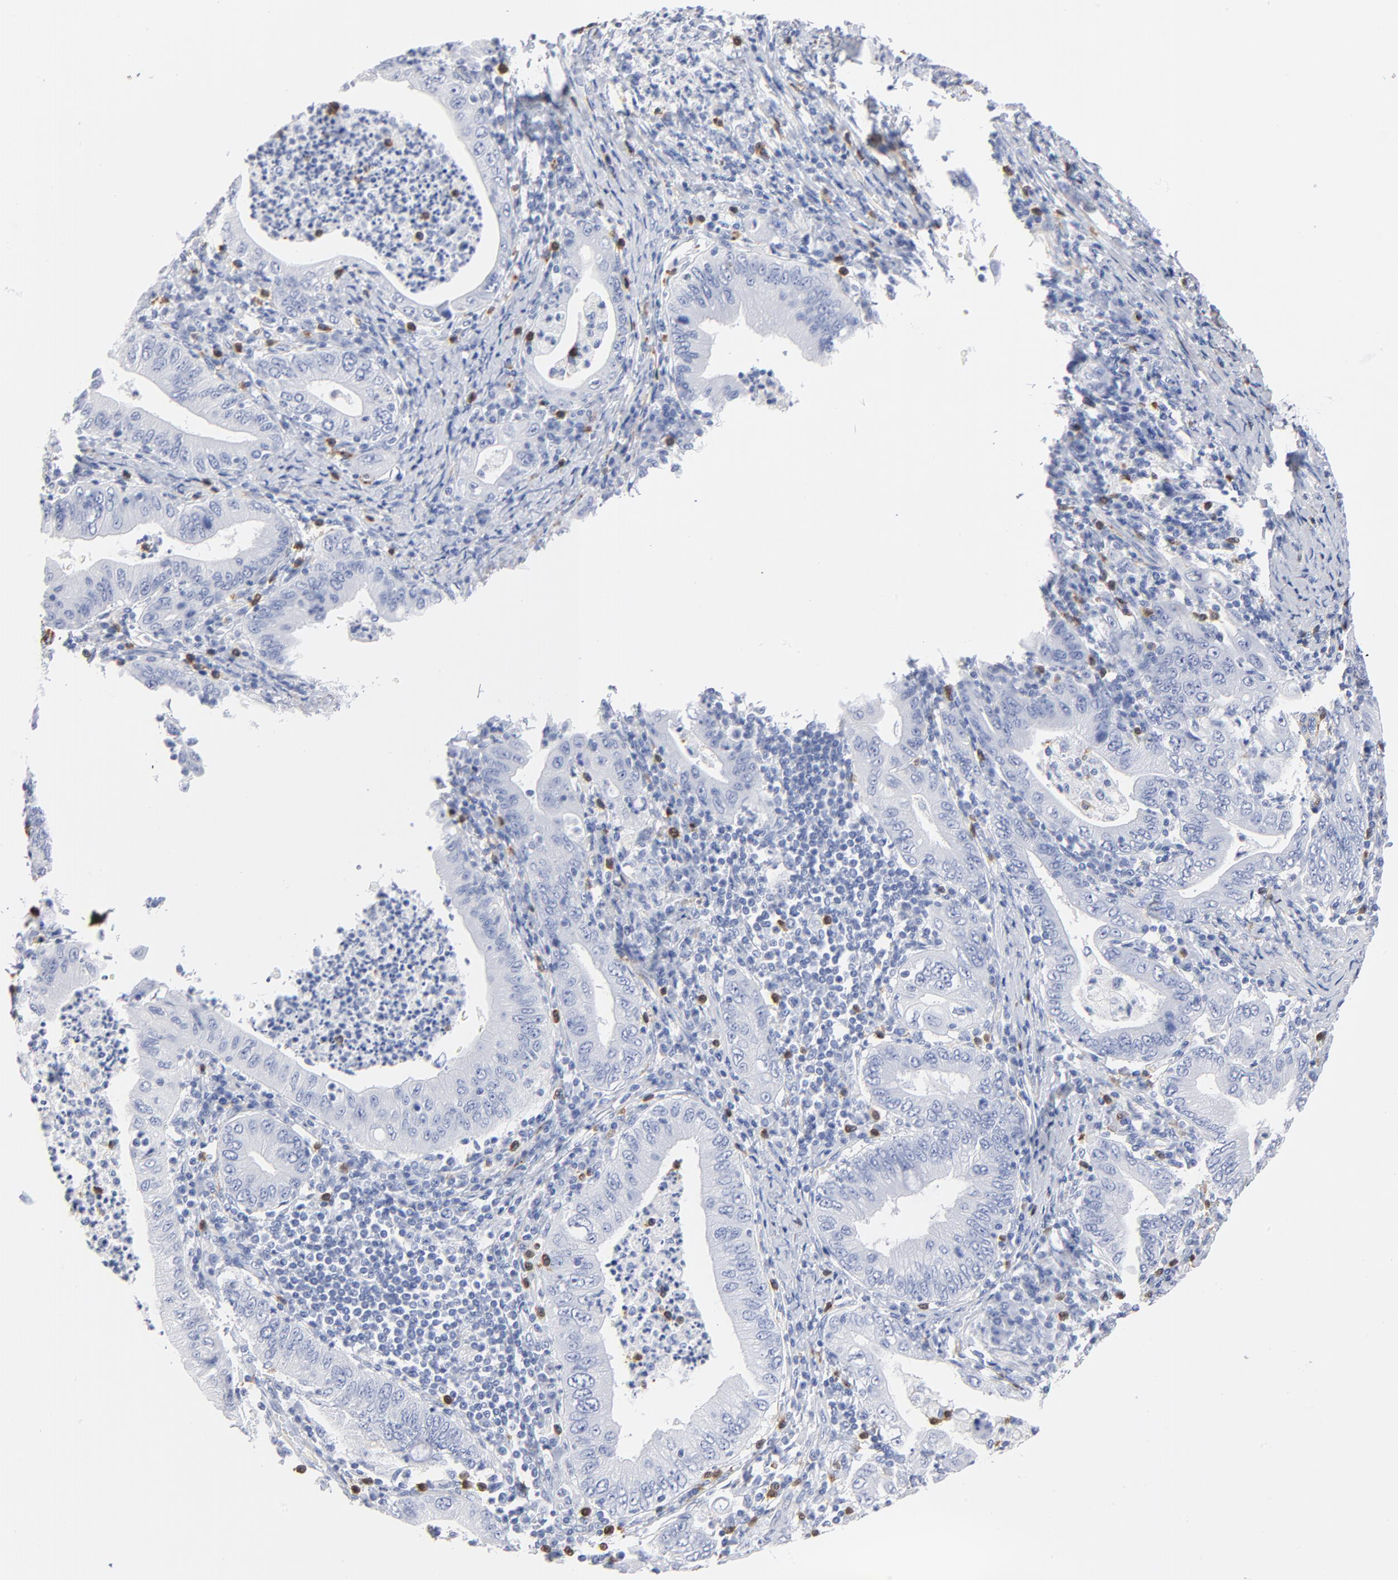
{"staining": {"intensity": "negative", "quantity": "none", "location": "none"}, "tissue": "stomach cancer", "cell_type": "Tumor cells", "image_type": "cancer", "snomed": [{"axis": "morphology", "description": "Normal tissue, NOS"}, {"axis": "morphology", "description": "Adenocarcinoma, NOS"}, {"axis": "topography", "description": "Esophagus"}, {"axis": "topography", "description": "Stomach, upper"}, {"axis": "topography", "description": "Peripheral nerve tissue"}], "caption": "Immunohistochemical staining of stomach cancer (adenocarcinoma) demonstrates no significant positivity in tumor cells. Brightfield microscopy of IHC stained with DAB (3,3'-diaminobenzidine) (brown) and hematoxylin (blue), captured at high magnification.", "gene": "AGTR1", "patient": {"sex": "male", "age": 62}}